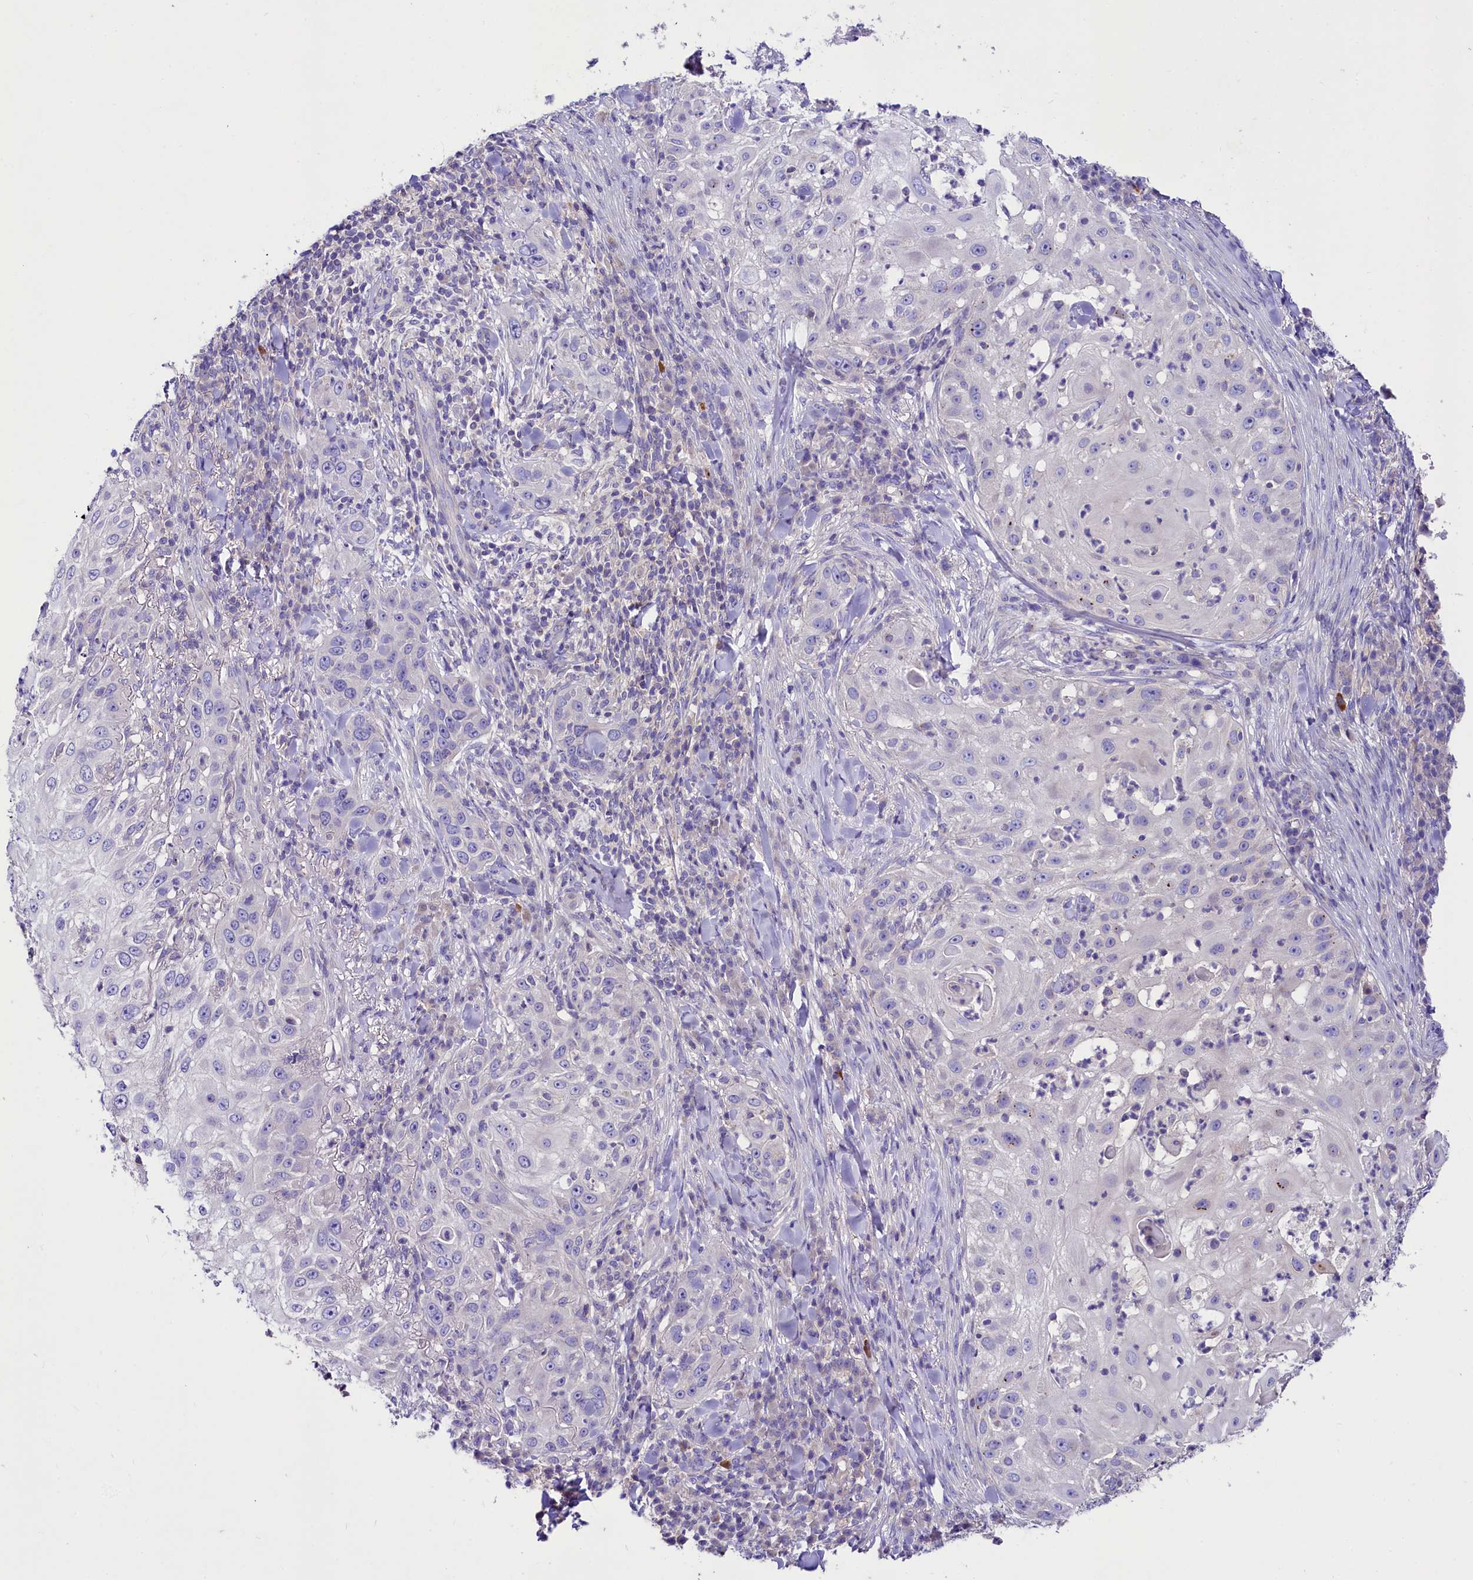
{"staining": {"intensity": "negative", "quantity": "none", "location": "none"}, "tissue": "skin cancer", "cell_type": "Tumor cells", "image_type": "cancer", "snomed": [{"axis": "morphology", "description": "Squamous cell carcinoma, NOS"}, {"axis": "topography", "description": "Skin"}], "caption": "Immunohistochemical staining of human squamous cell carcinoma (skin) reveals no significant staining in tumor cells. The staining is performed using DAB brown chromogen with nuclei counter-stained in using hematoxylin.", "gene": "ABHD5", "patient": {"sex": "female", "age": 44}}